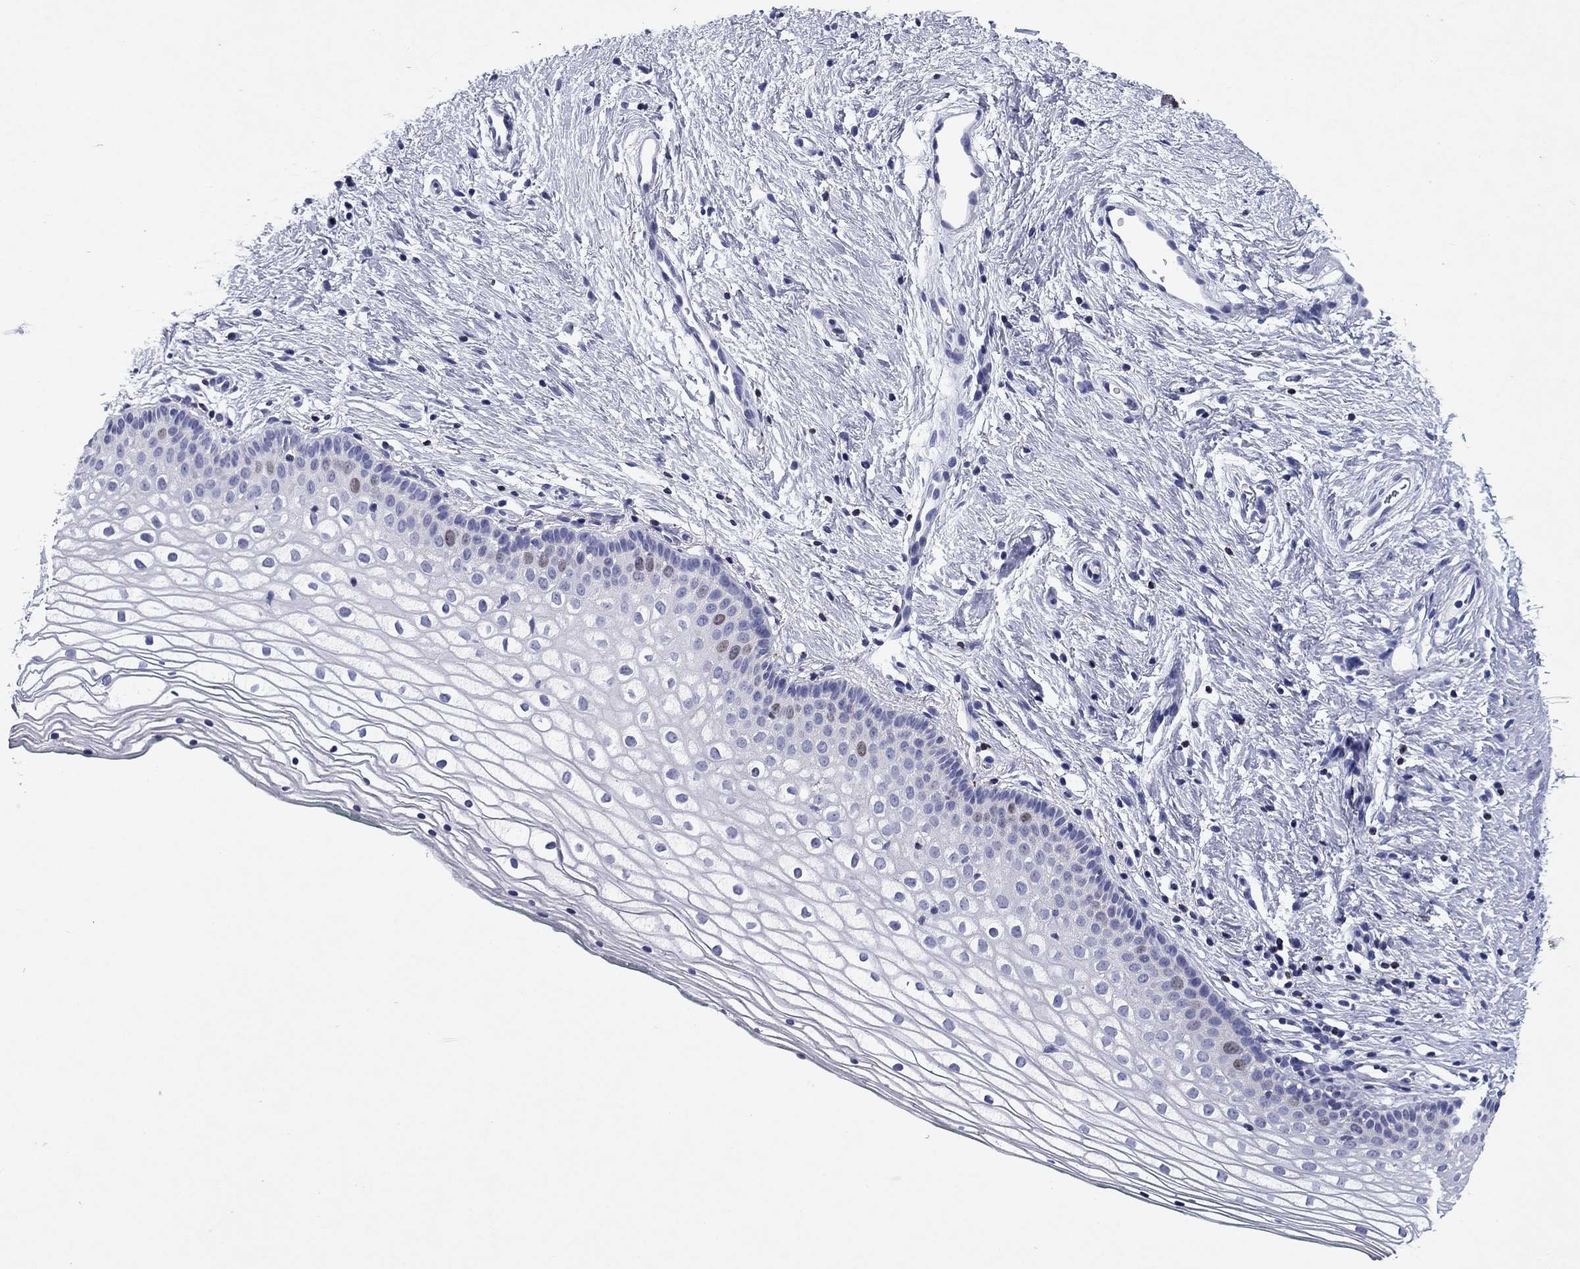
{"staining": {"intensity": "weak", "quantity": "<25%", "location": "nuclear"}, "tissue": "vagina", "cell_type": "Squamous epithelial cells", "image_type": "normal", "snomed": [{"axis": "morphology", "description": "Normal tissue, NOS"}, {"axis": "topography", "description": "Vagina"}], "caption": "IHC of unremarkable vagina reveals no staining in squamous epithelial cells.", "gene": "GZMK", "patient": {"sex": "female", "age": 36}}